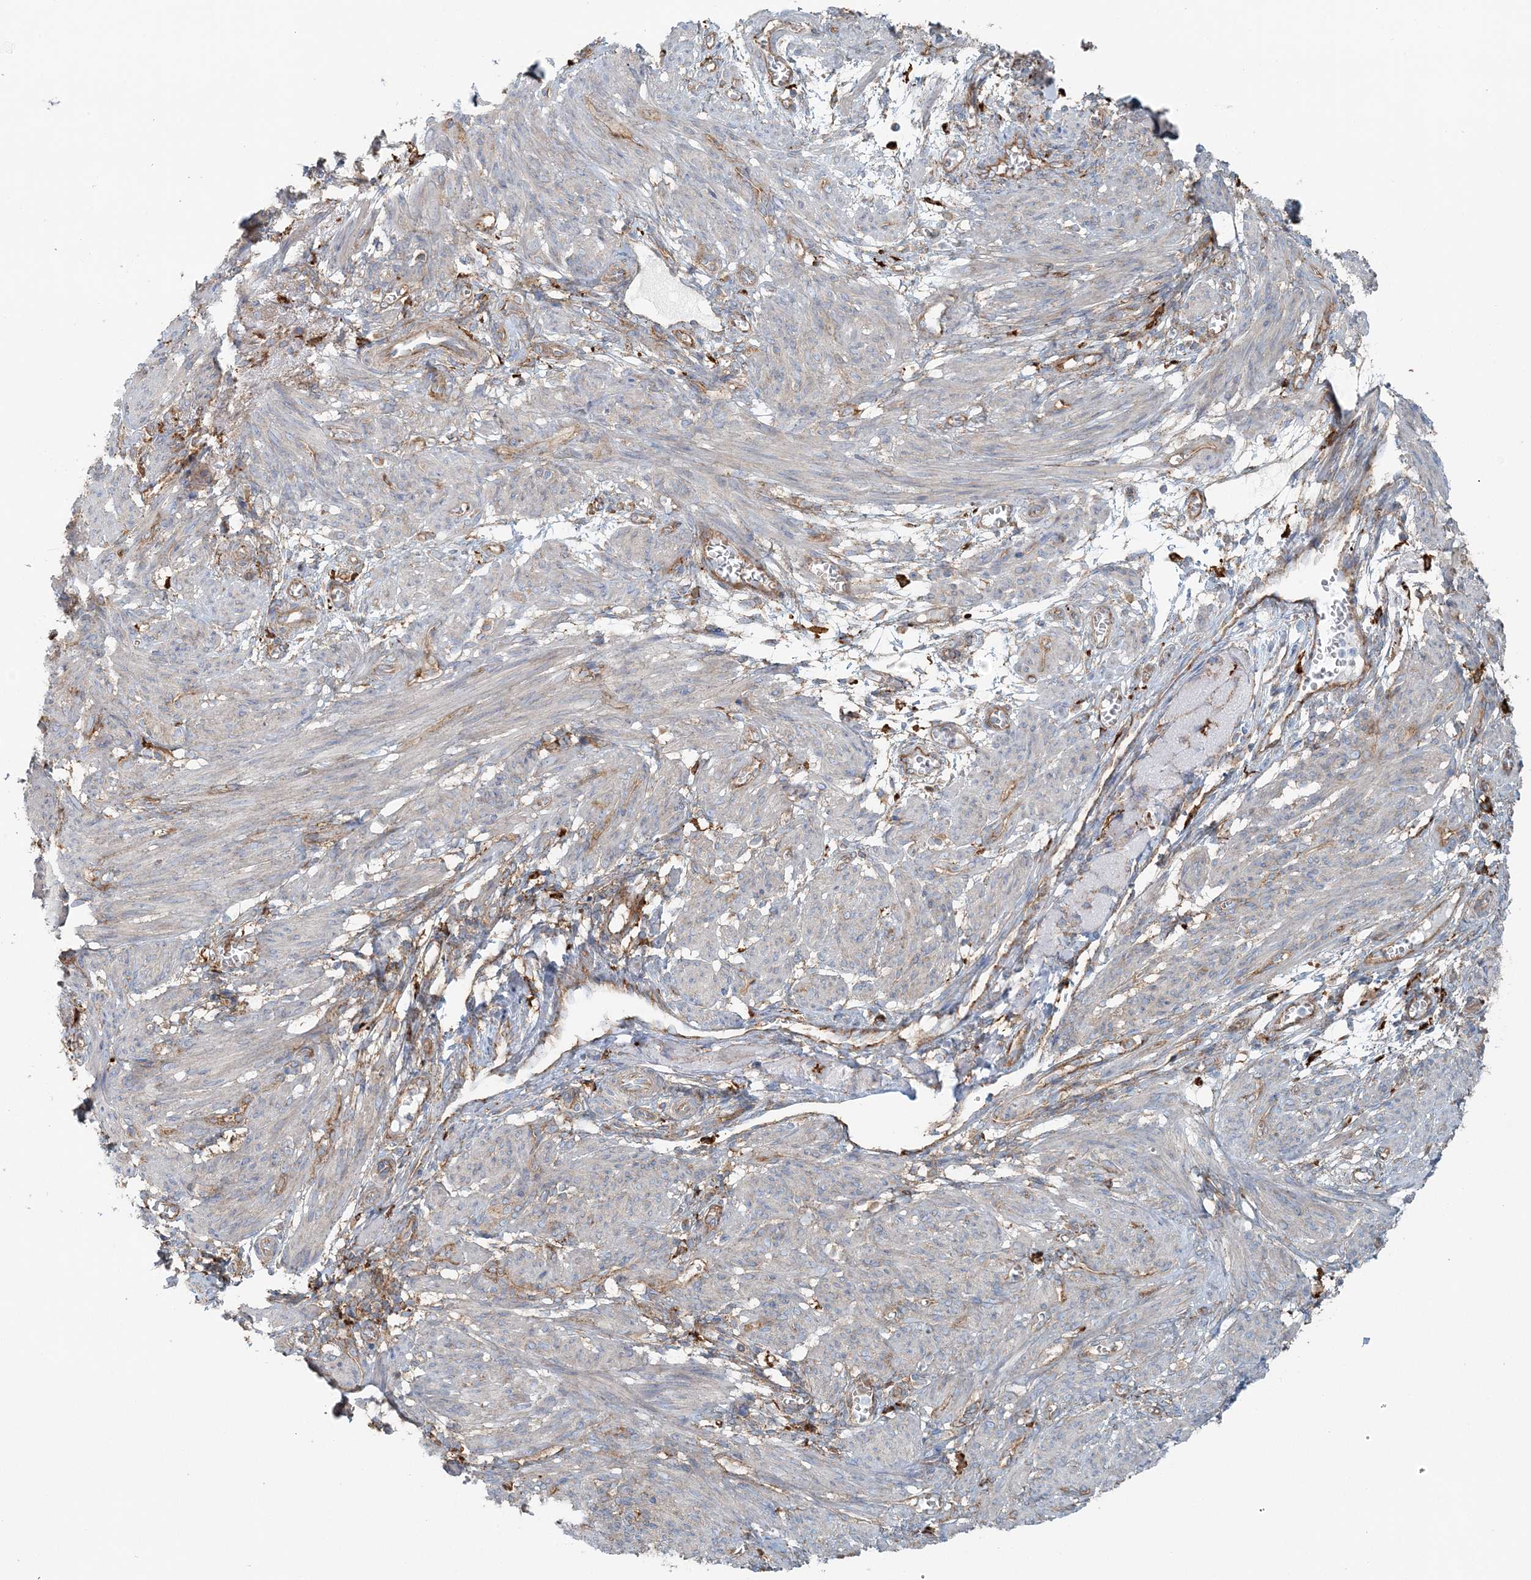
{"staining": {"intensity": "negative", "quantity": "none", "location": "none"}, "tissue": "smooth muscle", "cell_type": "Smooth muscle cells", "image_type": "normal", "snomed": [{"axis": "morphology", "description": "Normal tissue, NOS"}, {"axis": "topography", "description": "Smooth muscle"}], "caption": "A high-resolution image shows IHC staining of normal smooth muscle, which shows no significant positivity in smooth muscle cells. (DAB (3,3'-diaminobenzidine) immunohistochemistry visualized using brightfield microscopy, high magnification).", "gene": "SNX2", "patient": {"sex": "female", "age": 39}}